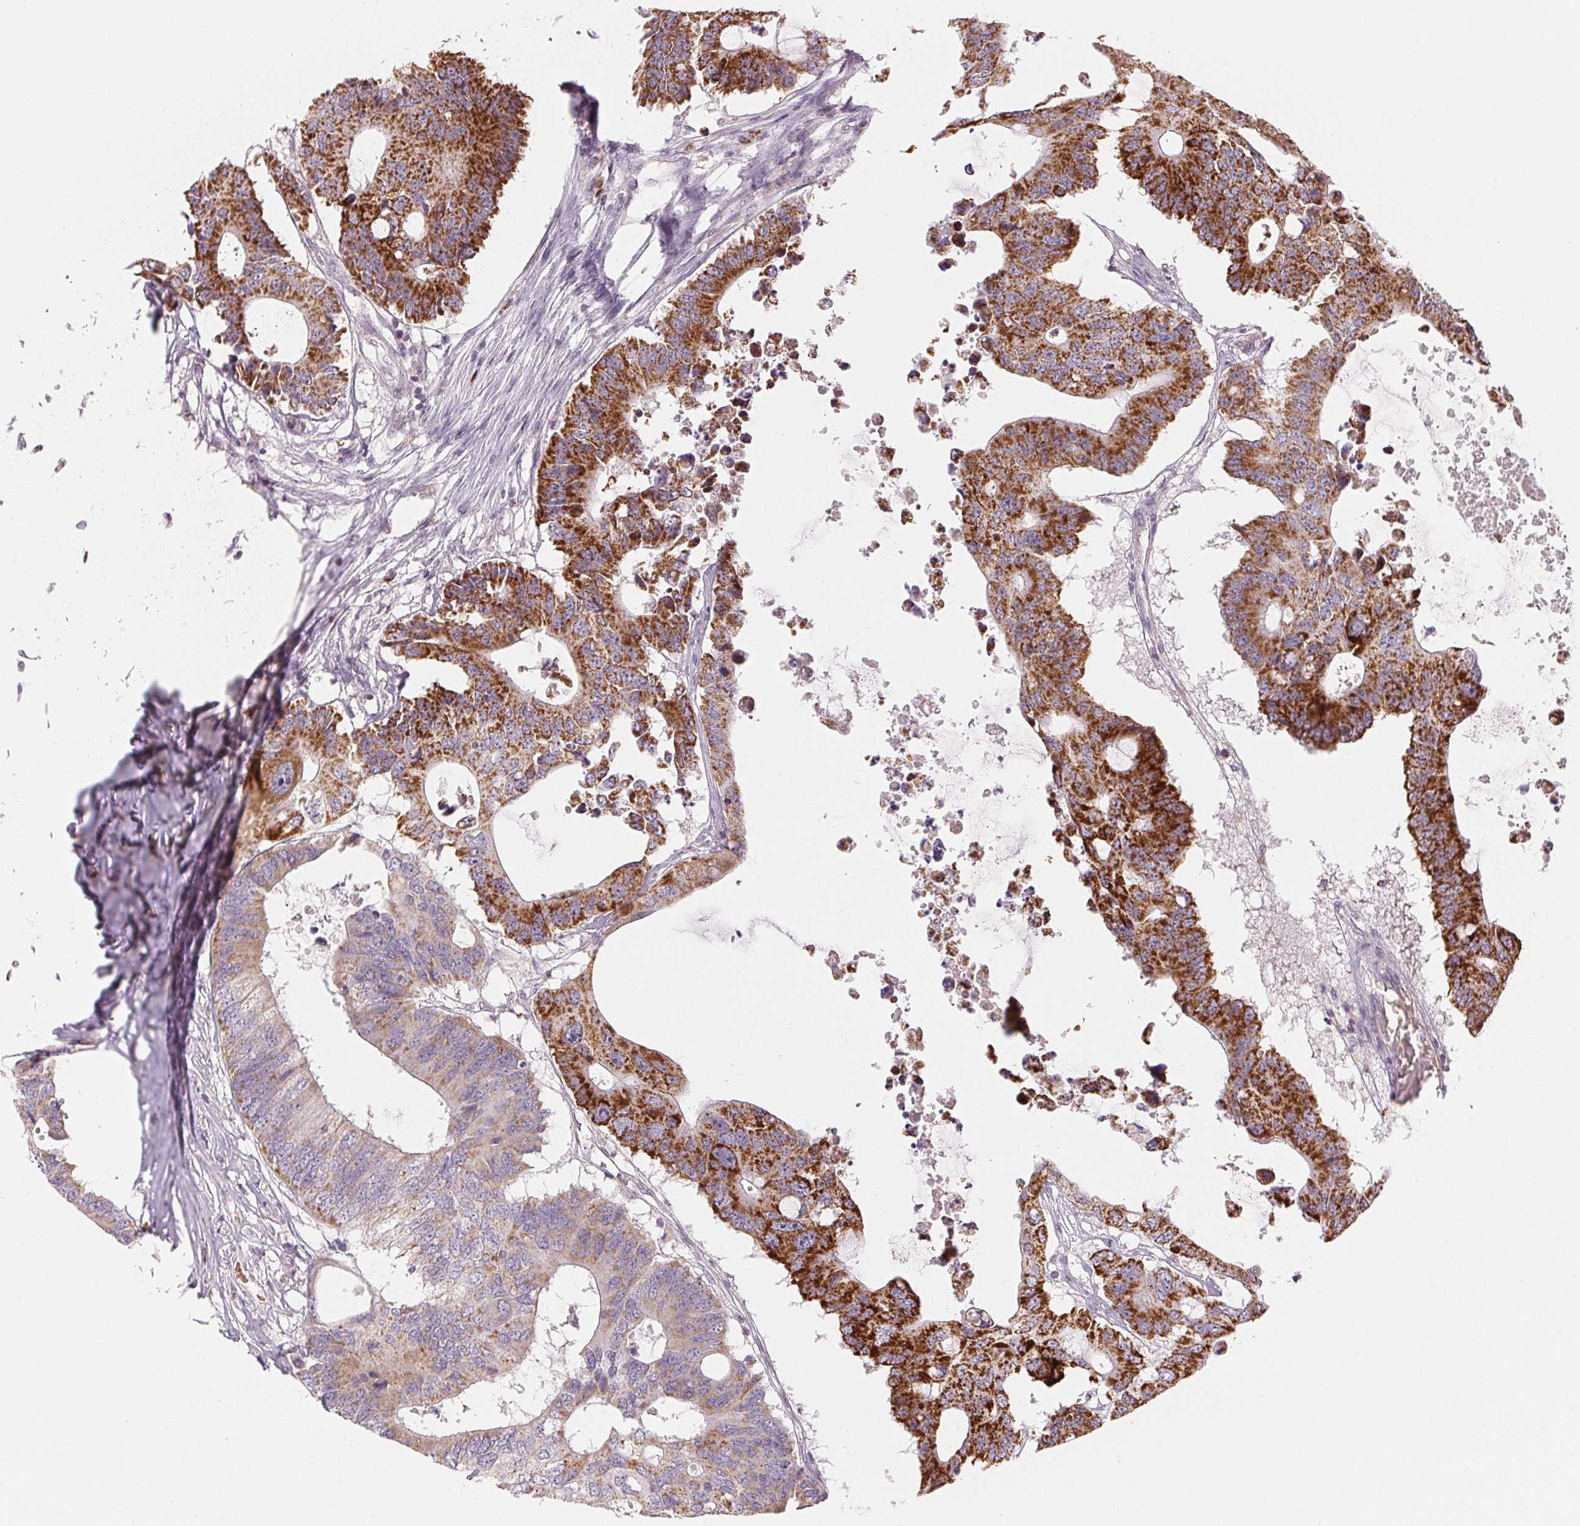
{"staining": {"intensity": "strong", "quantity": ">75%", "location": "cytoplasmic/membranous"}, "tissue": "colorectal cancer", "cell_type": "Tumor cells", "image_type": "cancer", "snomed": [{"axis": "morphology", "description": "Adenocarcinoma, NOS"}, {"axis": "topography", "description": "Colon"}], "caption": "Tumor cells demonstrate high levels of strong cytoplasmic/membranous expression in about >75% of cells in human colorectal cancer (adenocarcinoma).", "gene": "HINT2", "patient": {"sex": "male", "age": 71}}